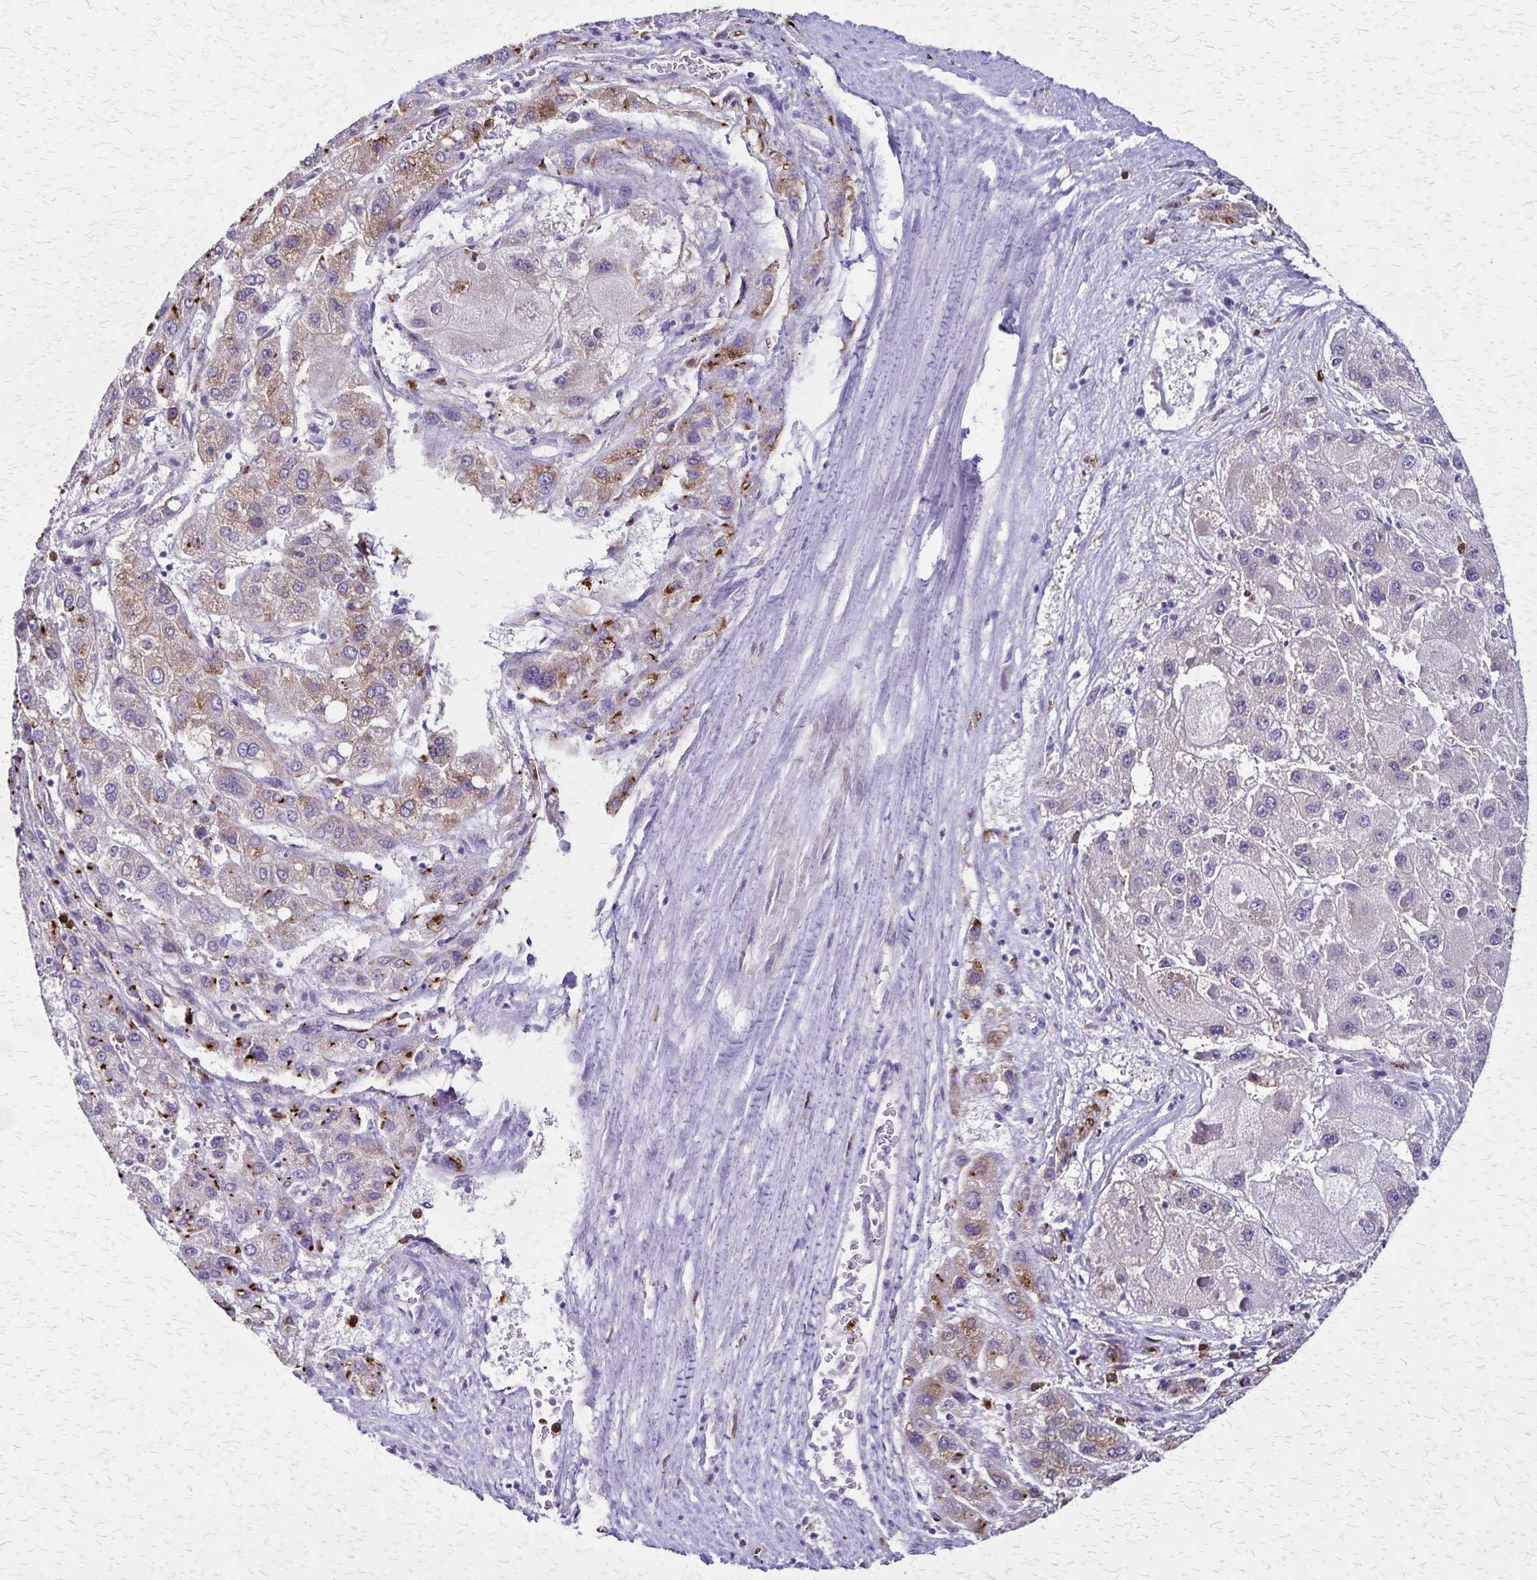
{"staining": {"intensity": "weak", "quantity": "<25%", "location": "cytoplasmic/membranous"}, "tissue": "liver cancer", "cell_type": "Tumor cells", "image_type": "cancer", "snomed": [{"axis": "morphology", "description": "Carcinoma, Hepatocellular, NOS"}, {"axis": "topography", "description": "Liver"}], "caption": "Immunohistochemistry of human liver cancer shows no staining in tumor cells.", "gene": "ULBP3", "patient": {"sex": "female", "age": 73}}